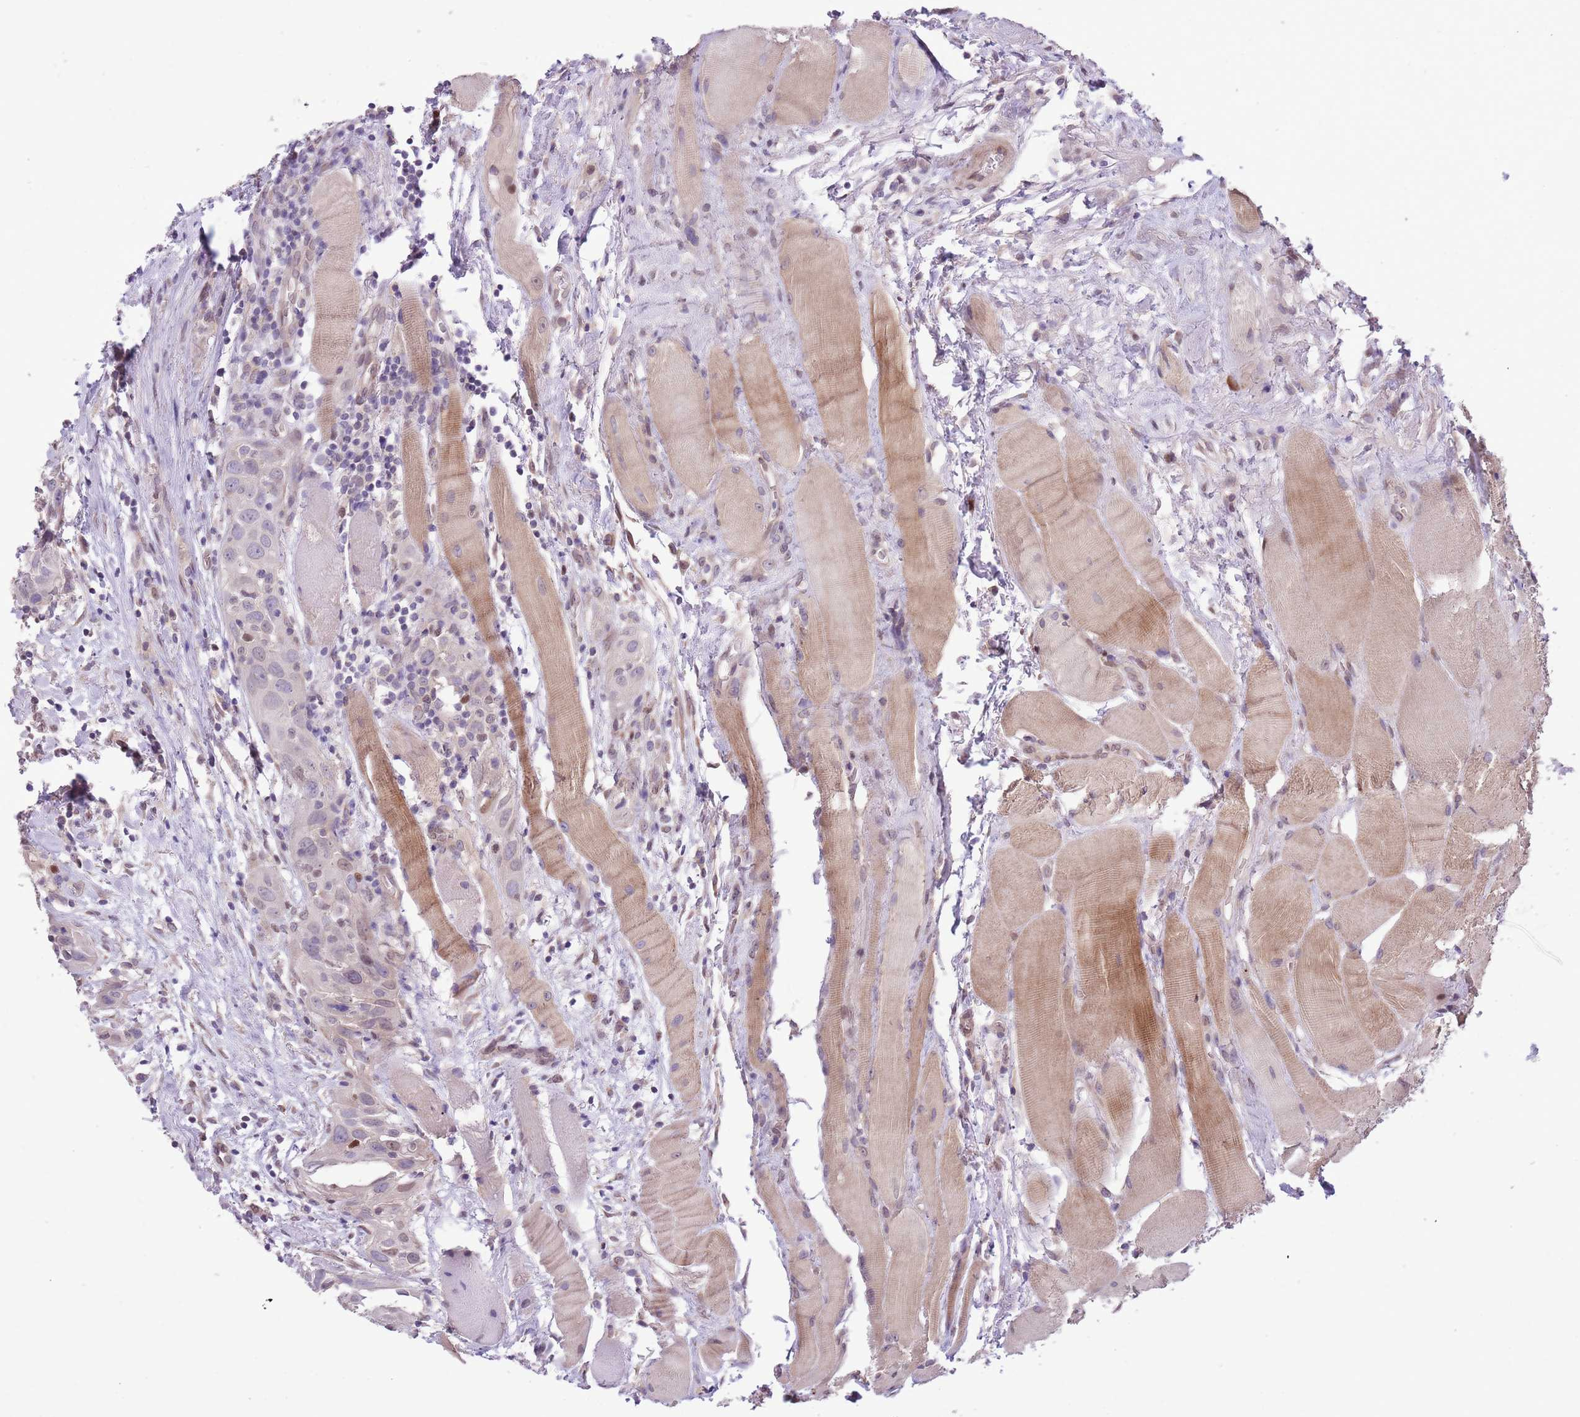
{"staining": {"intensity": "moderate", "quantity": "<25%", "location": "nuclear"}, "tissue": "head and neck cancer", "cell_type": "Tumor cells", "image_type": "cancer", "snomed": [{"axis": "morphology", "description": "Squamous cell carcinoma, NOS"}, {"axis": "topography", "description": "Oral tissue"}, {"axis": "topography", "description": "Head-Neck"}], "caption": "Moderate nuclear protein expression is present in about <25% of tumor cells in head and neck cancer (squamous cell carcinoma). Ihc stains the protein of interest in brown and the nuclei are stained blue.", "gene": "CCND2", "patient": {"sex": "female", "age": 50}}